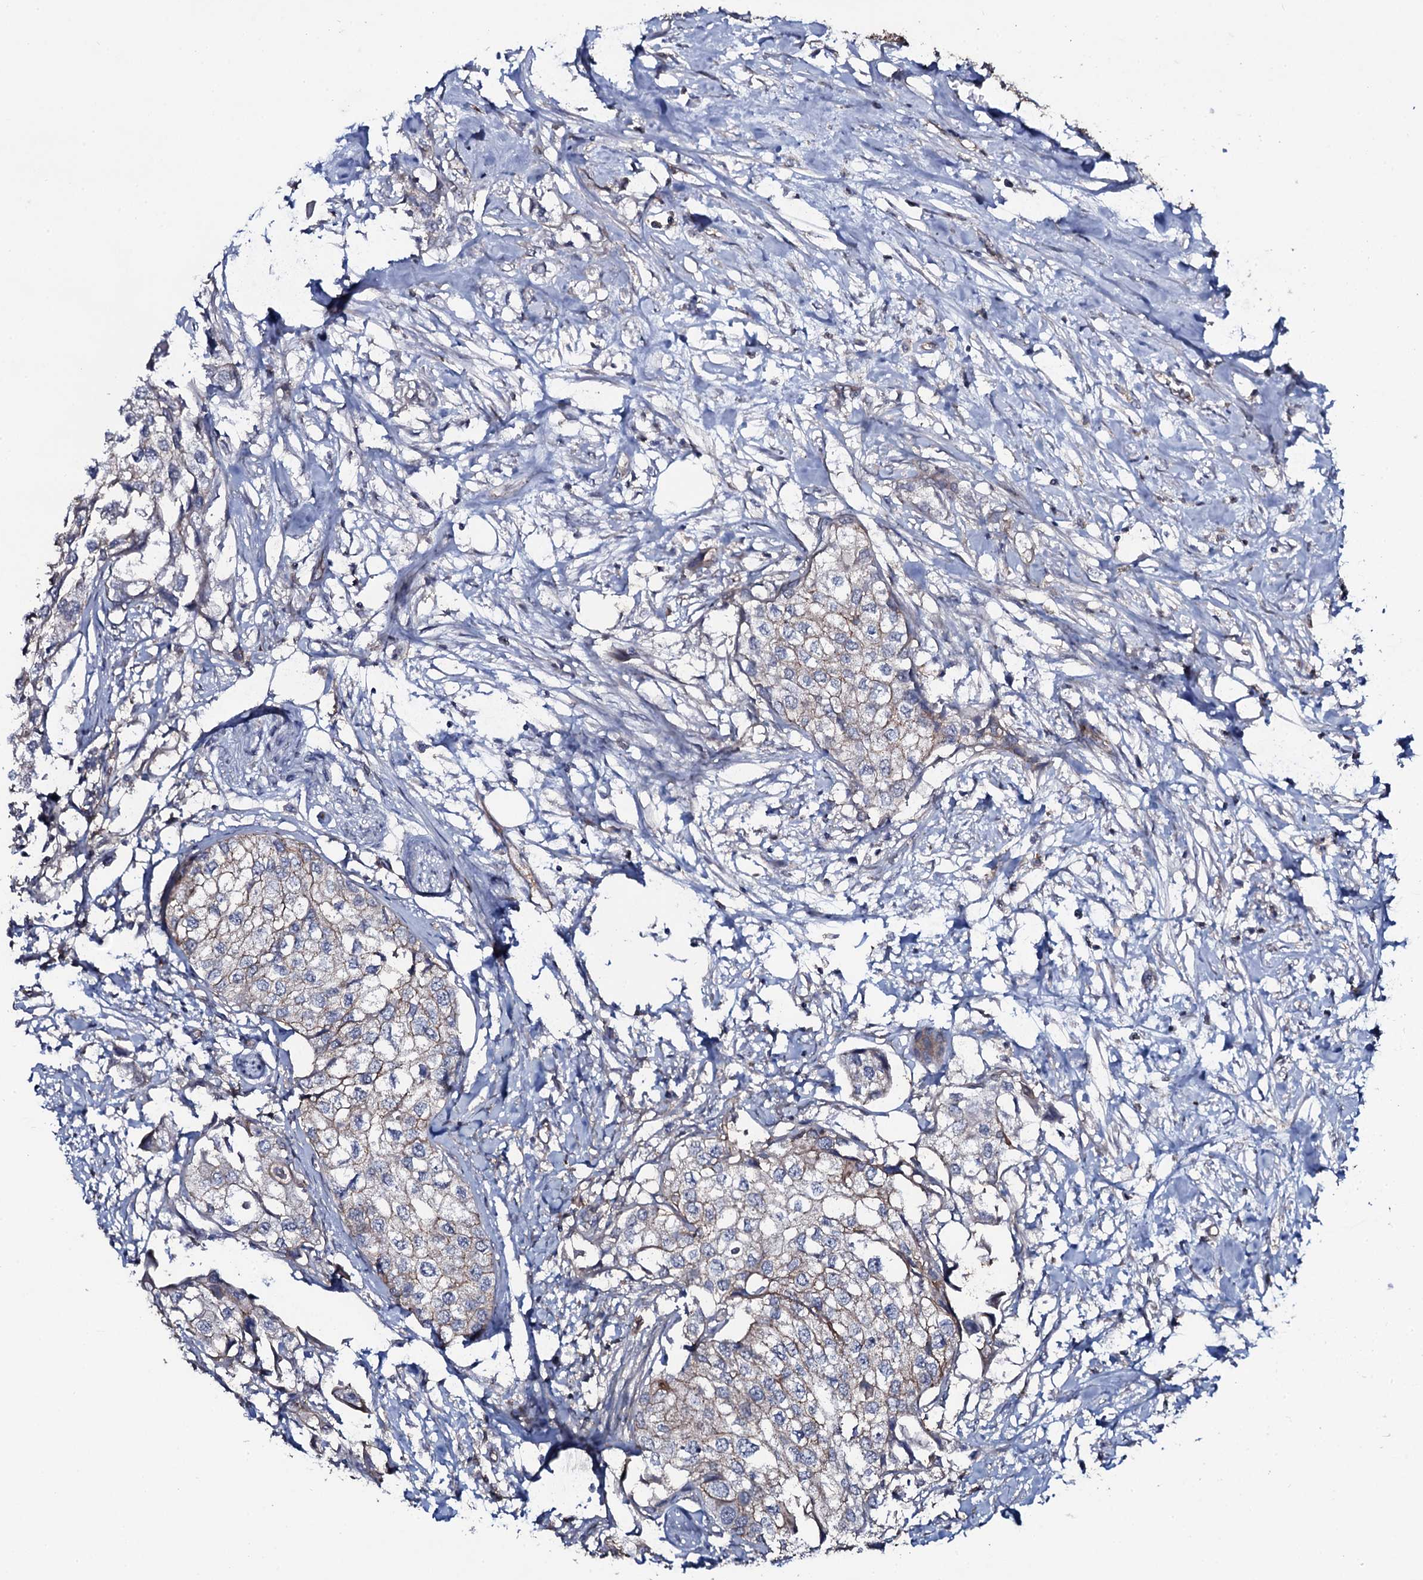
{"staining": {"intensity": "weak", "quantity": ">75%", "location": "cytoplasmic/membranous"}, "tissue": "urothelial cancer", "cell_type": "Tumor cells", "image_type": "cancer", "snomed": [{"axis": "morphology", "description": "Urothelial carcinoma, High grade"}, {"axis": "topography", "description": "Urinary bladder"}], "caption": "Immunohistochemical staining of high-grade urothelial carcinoma demonstrates low levels of weak cytoplasmic/membranous protein expression in about >75% of tumor cells.", "gene": "SNAP23", "patient": {"sex": "male", "age": 64}}